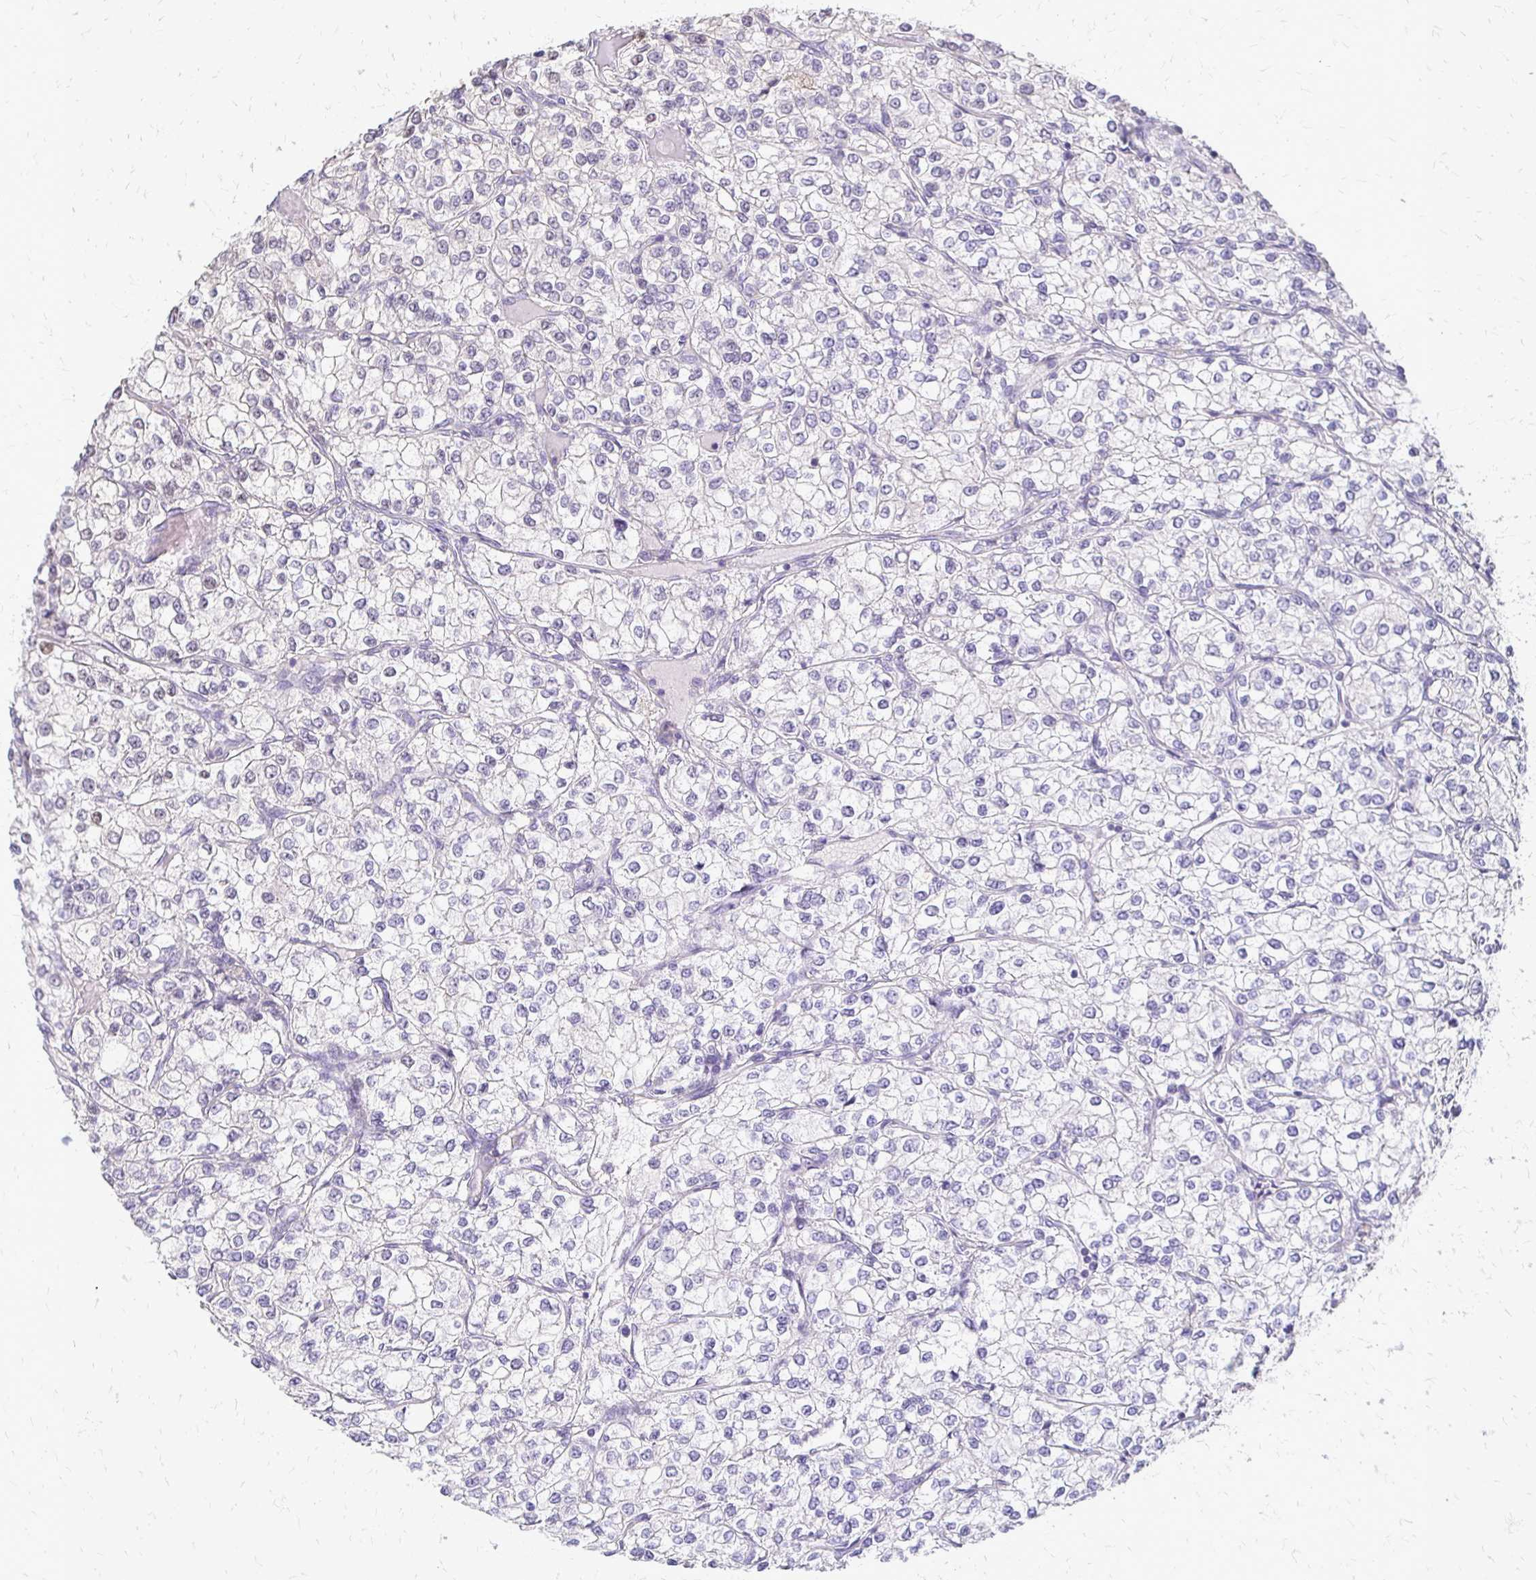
{"staining": {"intensity": "negative", "quantity": "none", "location": "none"}, "tissue": "renal cancer", "cell_type": "Tumor cells", "image_type": "cancer", "snomed": [{"axis": "morphology", "description": "Adenocarcinoma, NOS"}, {"axis": "topography", "description": "Kidney"}], "caption": "The photomicrograph exhibits no staining of tumor cells in renal cancer (adenocarcinoma).", "gene": "ALPG", "patient": {"sex": "male", "age": 80}}